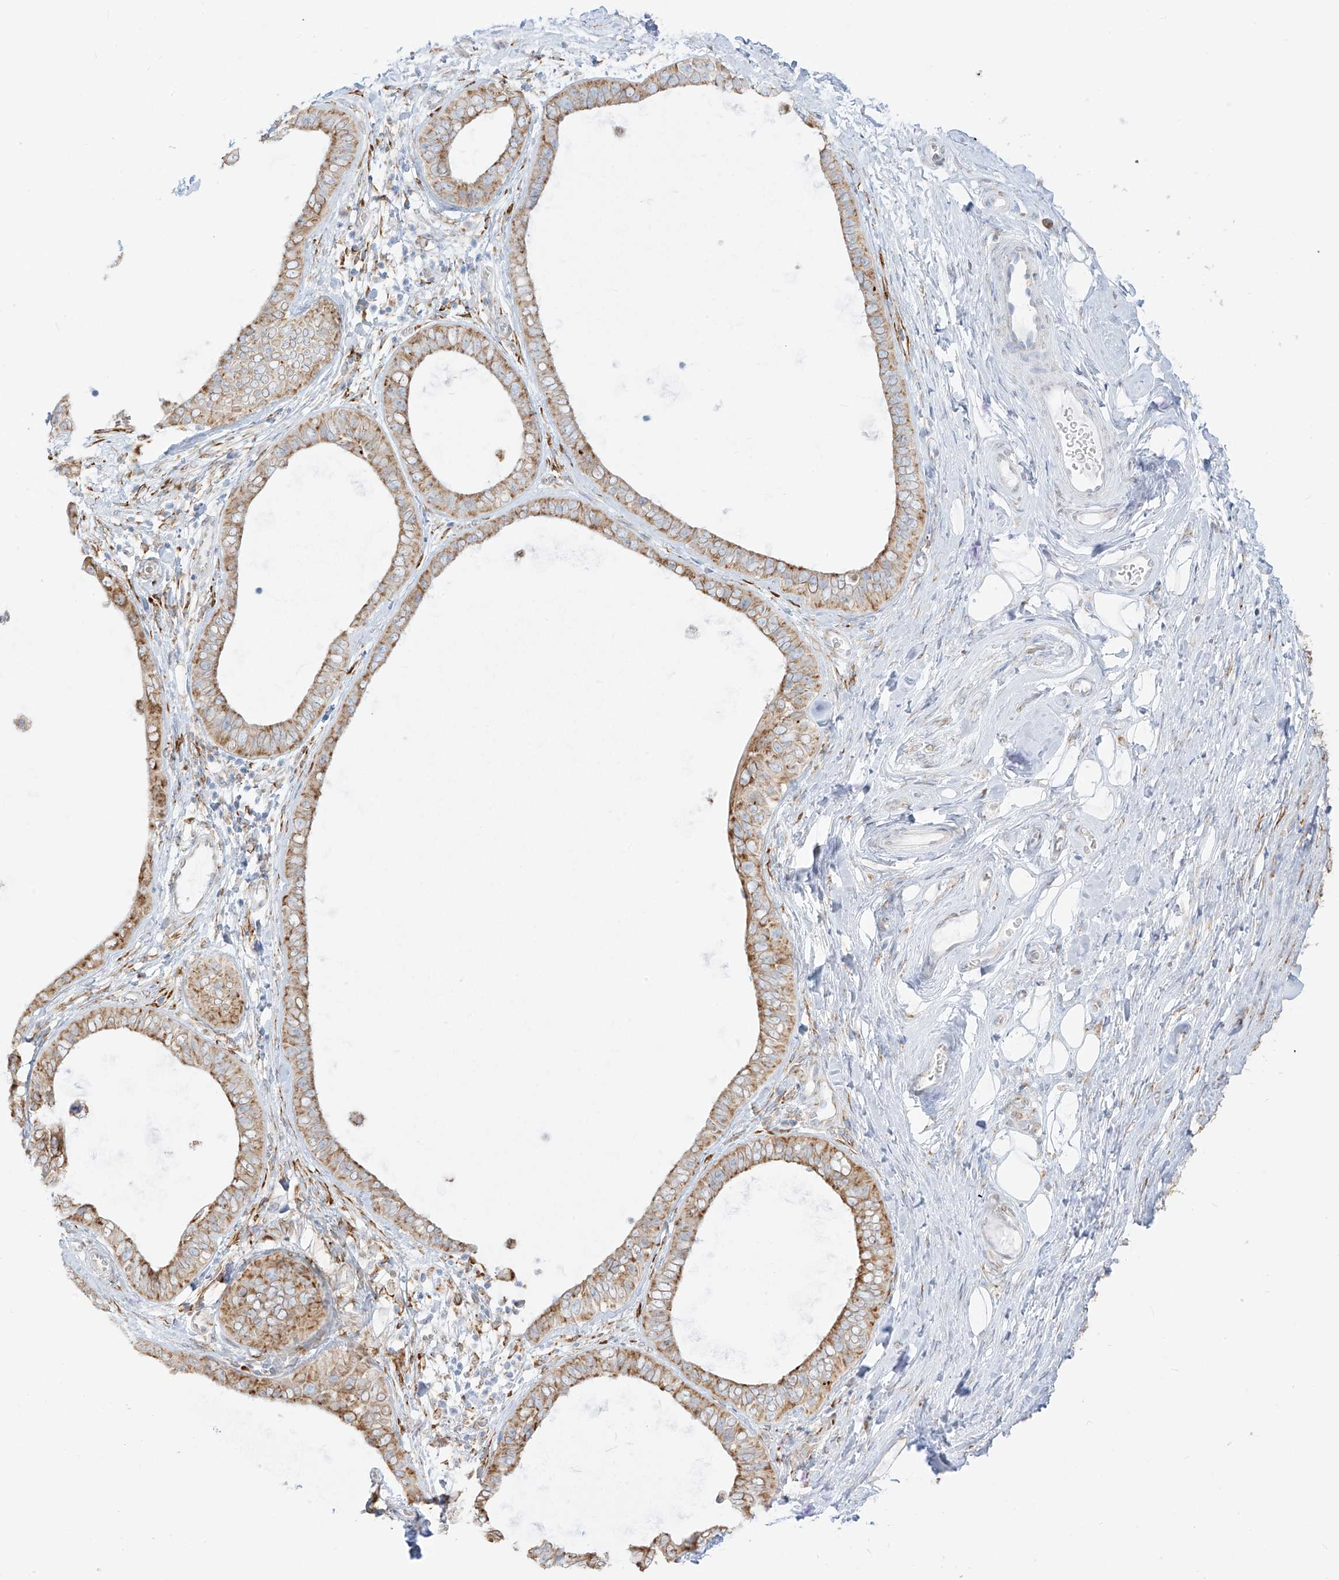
{"staining": {"intensity": "weak", "quantity": ">75%", "location": "cytoplasmic/membranous"}, "tissue": "skin cancer", "cell_type": "Tumor cells", "image_type": "cancer", "snomed": [{"axis": "morphology", "description": "Basal cell carcinoma"}, {"axis": "topography", "description": "Skin"}], "caption": "High-magnification brightfield microscopy of skin cancer (basal cell carcinoma) stained with DAB (brown) and counterstained with hematoxylin (blue). tumor cells exhibit weak cytoplasmic/membranous positivity is identified in approximately>75% of cells.", "gene": "LRRC59", "patient": {"sex": "male", "age": 62}}